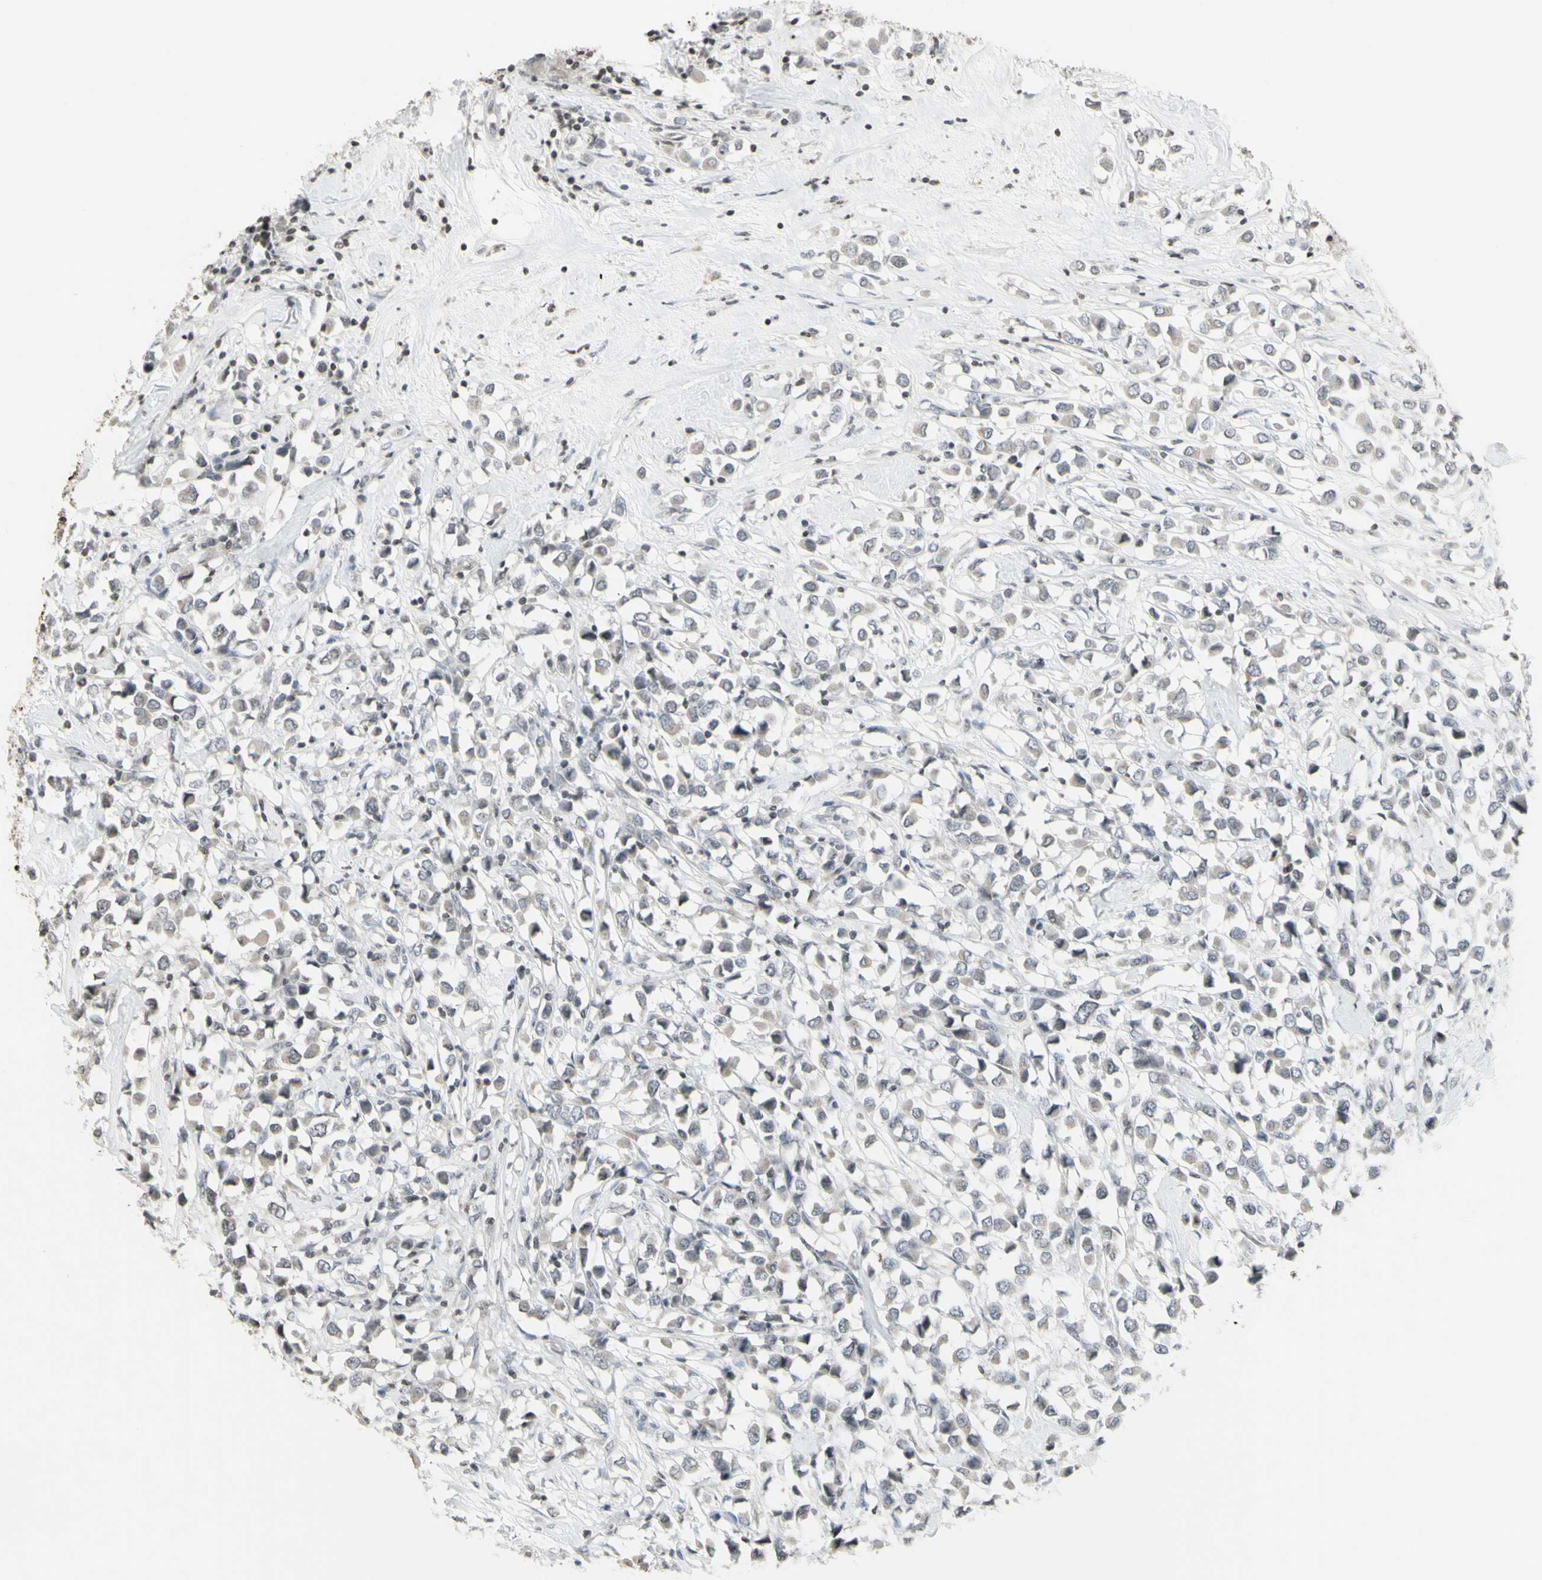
{"staining": {"intensity": "weak", "quantity": "25%-75%", "location": "cytoplasmic/membranous"}, "tissue": "breast cancer", "cell_type": "Tumor cells", "image_type": "cancer", "snomed": [{"axis": "morphology", "description": "Duct carcinoma"}, {"axis": "topography", "description": "Breast"}], "caption": "A micrograph showing weak cytoplasmic/membranous expression in approximately 25%-75% of tumor cells in breast invasive ductal carcinoma, as visualized by brown immunohistochemical staining.", "gene": "MUC5AC", "patient": {"sex": "female", "age": 61}}